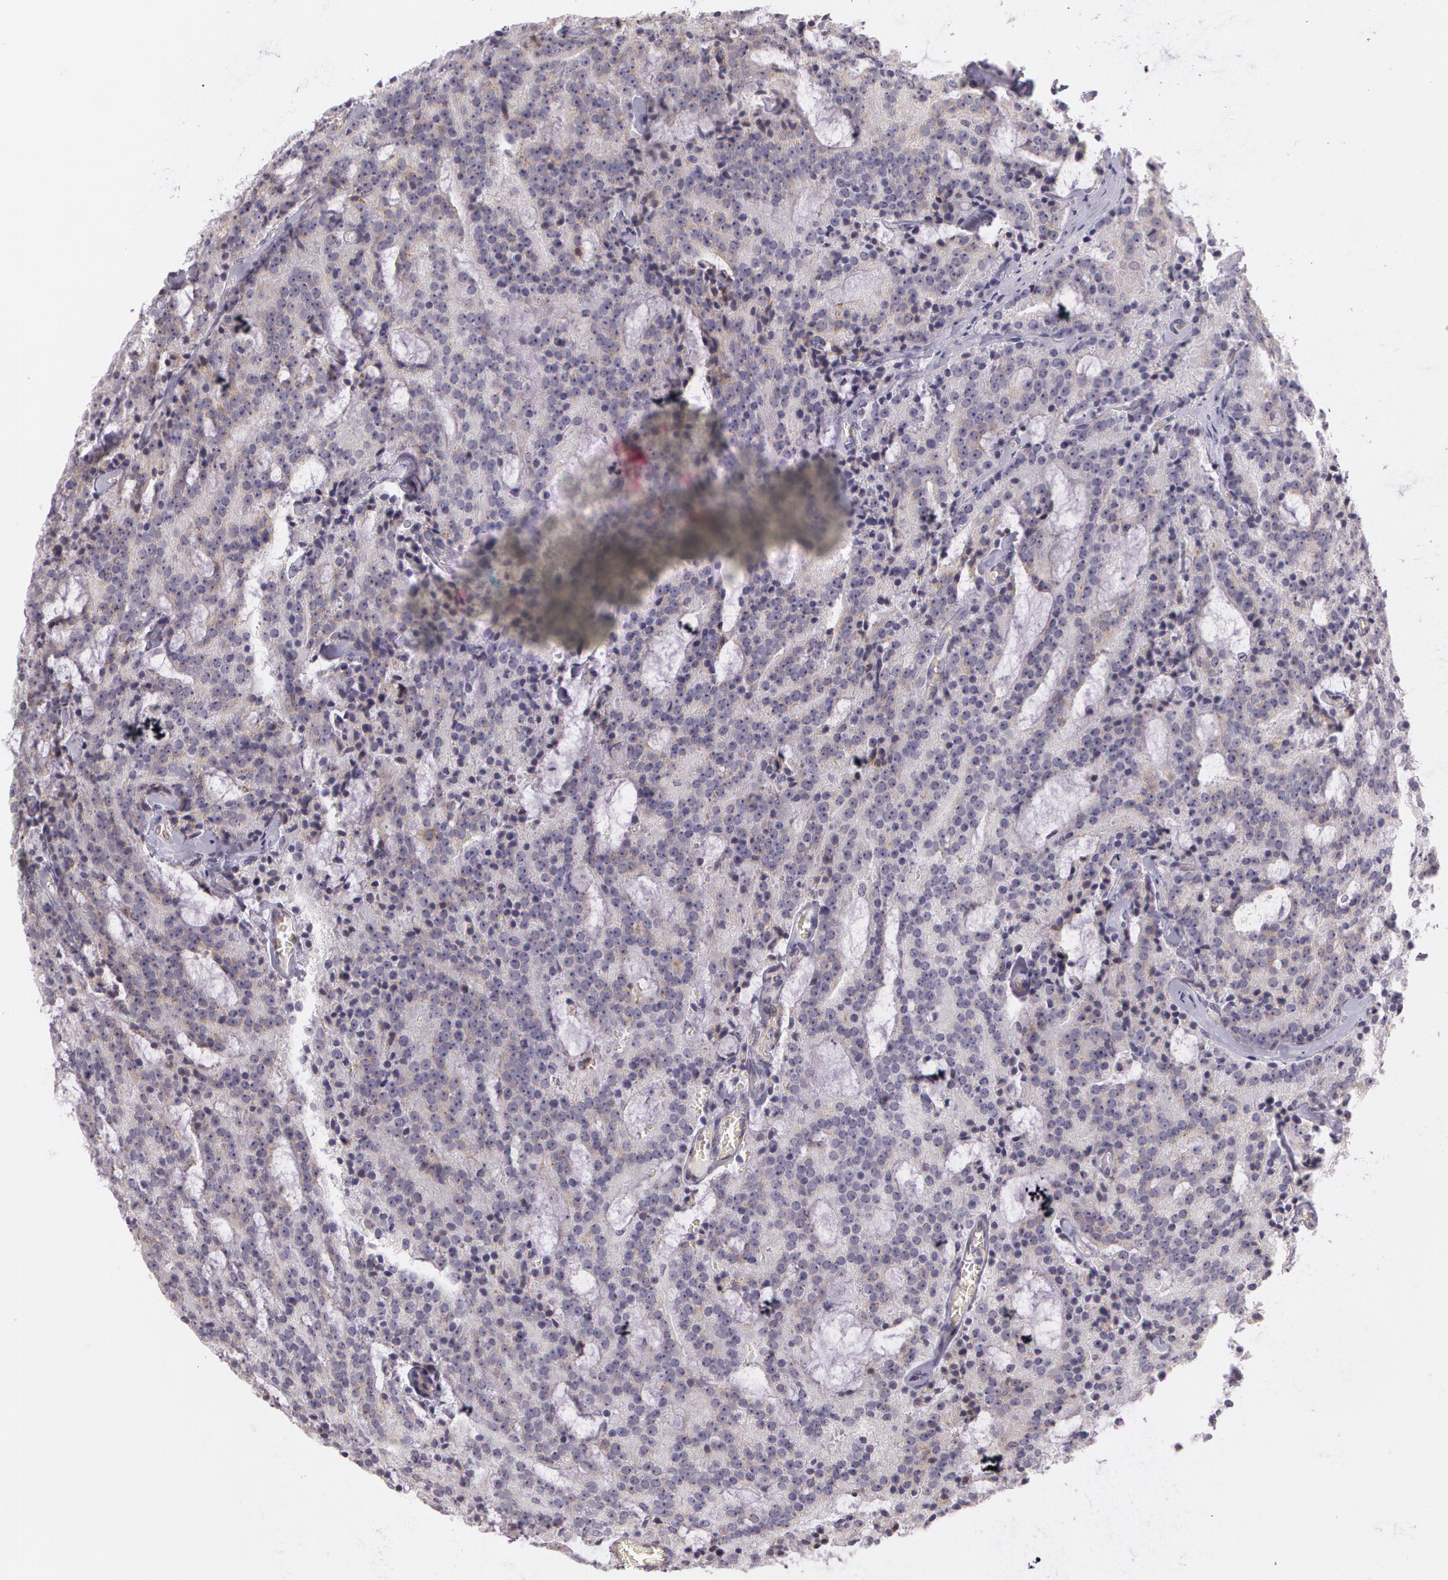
{"staining": {"intensity": "weak", "quantity": "25%-75%", "location": "cytoplasmic/membranous"}, "tissue": "prostate cancer", "cell_type": "Tumor cells", "image_type": "cancer", "snomed": [{"axis": "morphology", "description": "Adenocarcinoma, Medium grade"}, {"axis": "topography", "description": "Prostate"}], "caption": "Protein expression by immunohistochemistry displays weak cytoplasmic/membranous positivity in about 25%-75% of tumor cells in prostate cancer (adenocarcinoma (medium-grade)).", "gene": "APP", "patient": {"sex": "male", "age": 65}}